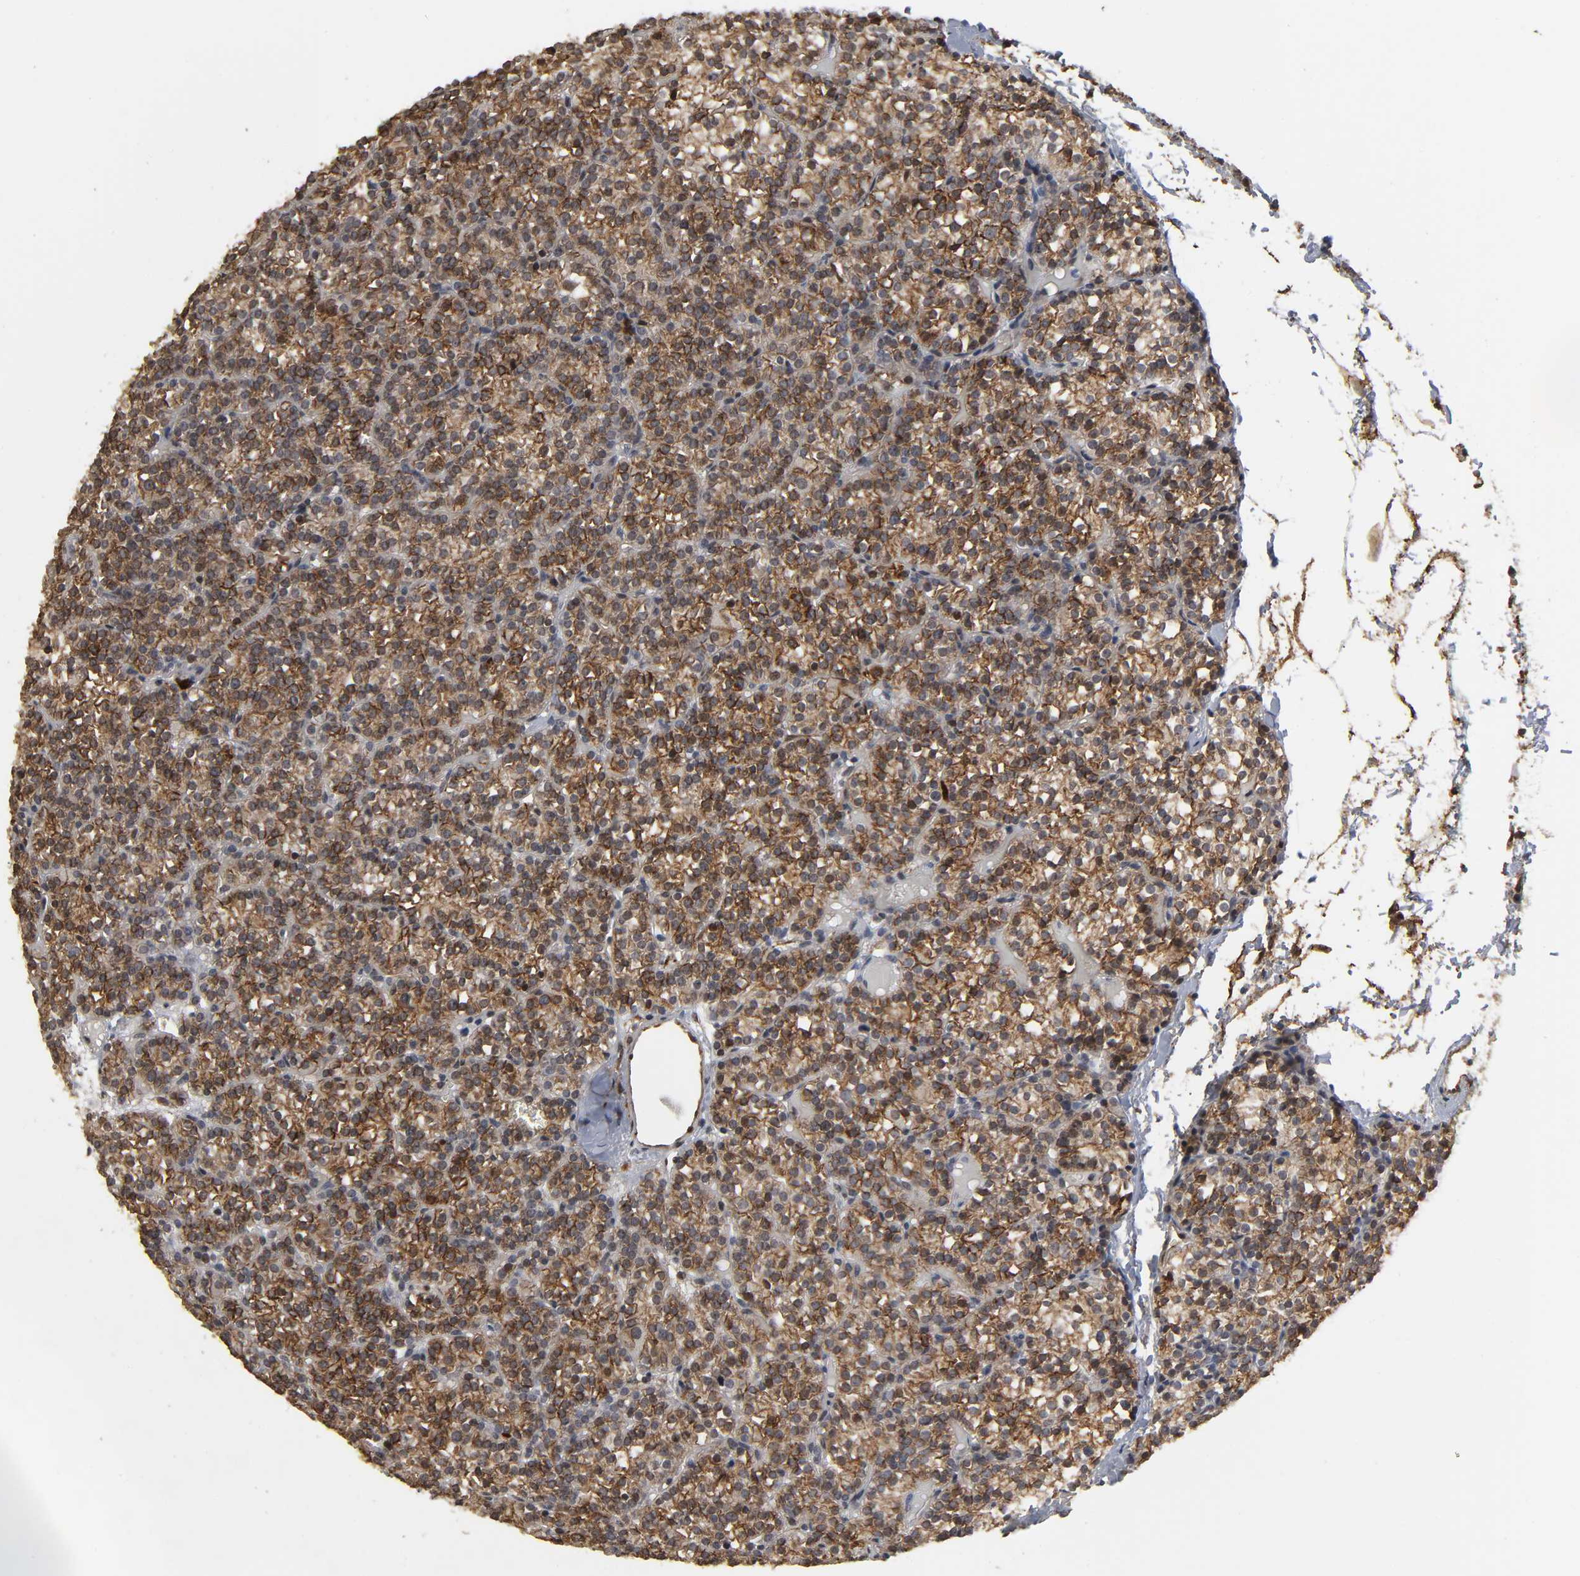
{"staining": {"intensity": "moderate", "quantity": "25%-75%", "location": "cytoplasmic/membranous,nuclear"}, "tissue": "parathyroid gland", "cell_type": "Glandular cells", "image_type": "normal", "snomed": [{"axis": "morphology", "description": "Normal tissue, NOS"}, {"axis": "topography", "description": "Parathyroid gland"}], "caption": "Parathyroid gland stained with a brown dye shows moderate cytoplasmic/membranous,nuclear positive expression in approximately 25%-75% of glandular cells.", "gene": "AHNAK2", "patient": {"sex": "female", "age": 50}}